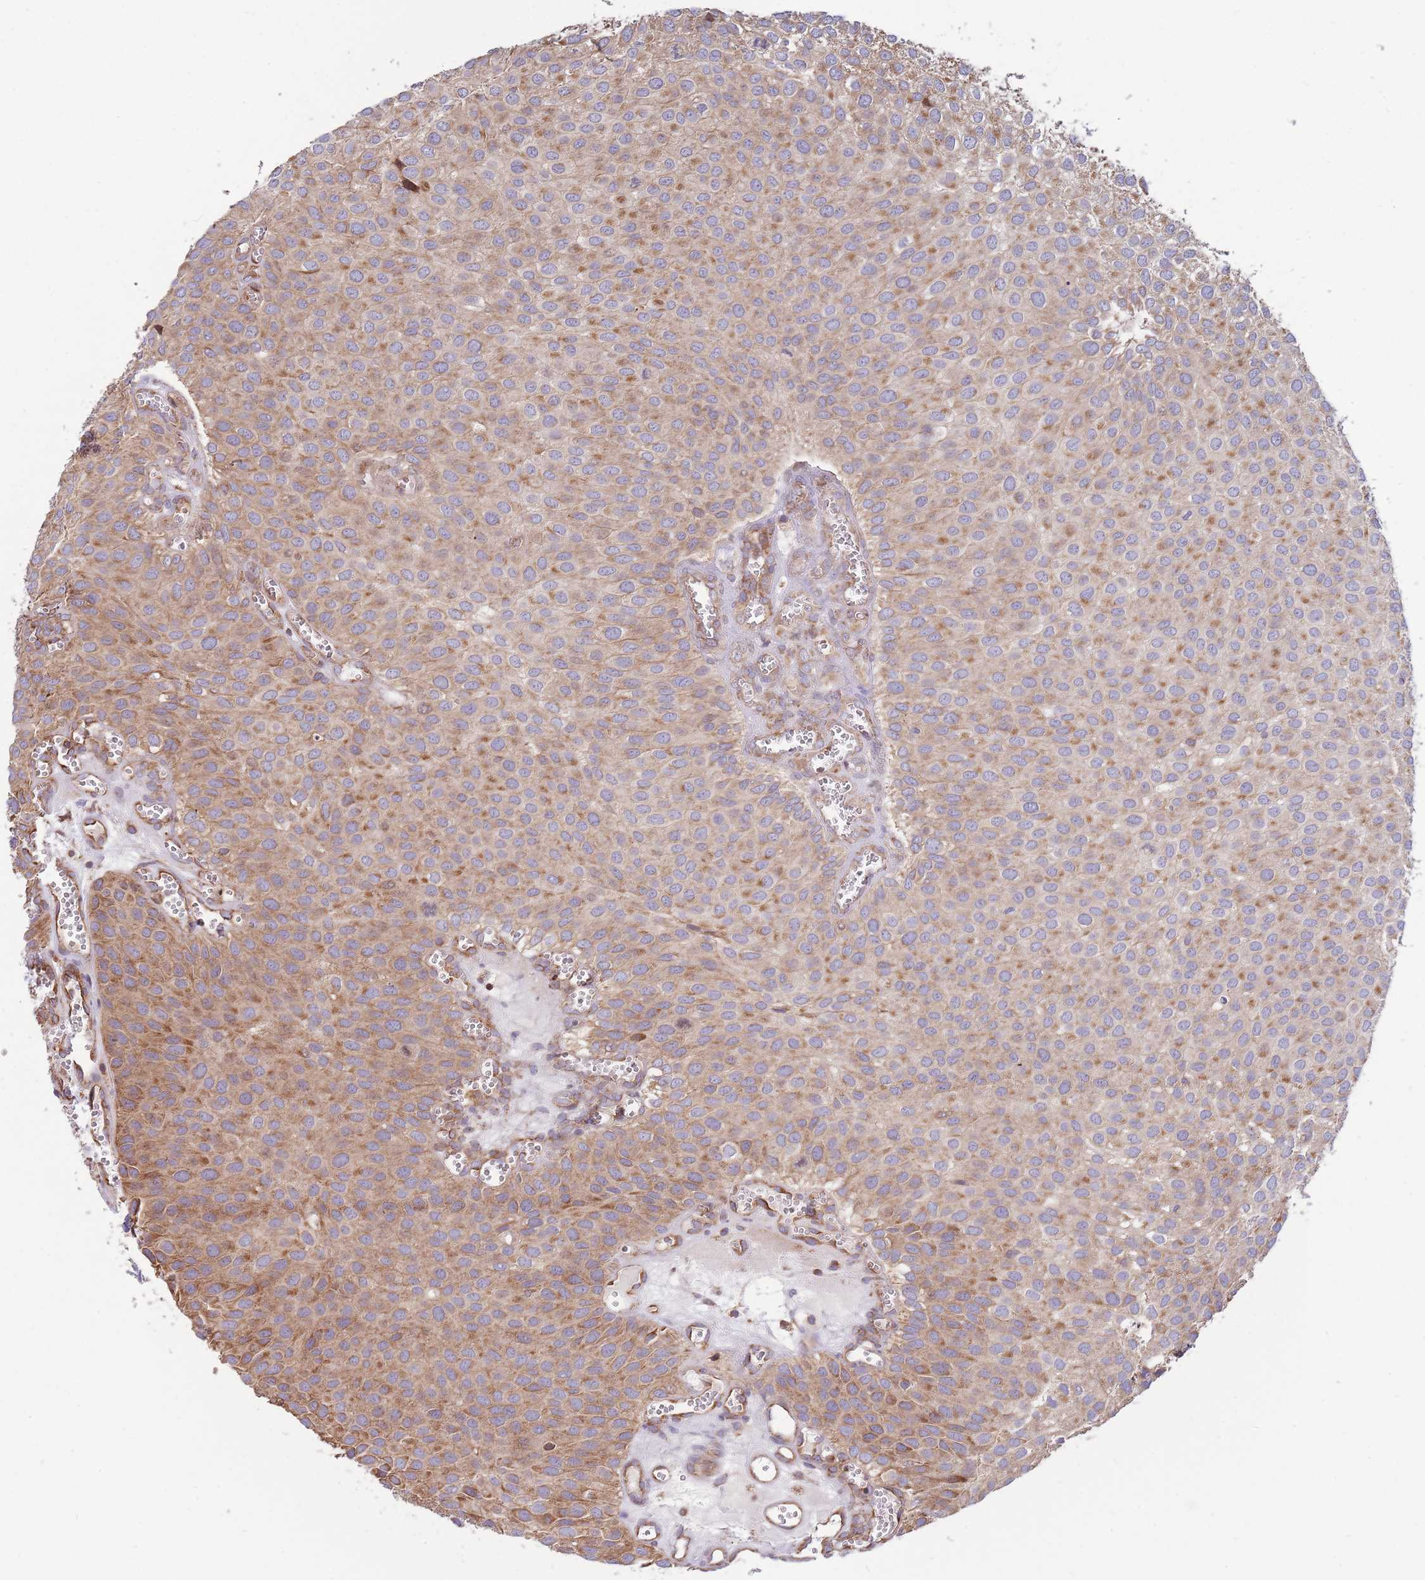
{"staining": {"intensity": "moderate", "quantity": ">75%", "location": "cytoplasmic/membranous"}, "tissue": "urothelial cancer", "cell_type": "Tumor cells", "image_type": "cancer", "snomed": [{"axis": "morphology", "description": "Urothelial carcinoma, Low grade"}, {"axis": "topography", "description": "Urinary bladder"}], "caption": "Immunohistochemical staining of human urothelial carcinoma (low-grade) displays moderate cytoplasmic/membranous protein staining in about >75% of tumor cells.", "gene": "ATP5PD", "patient": {"sex": "male", "age": 88}}